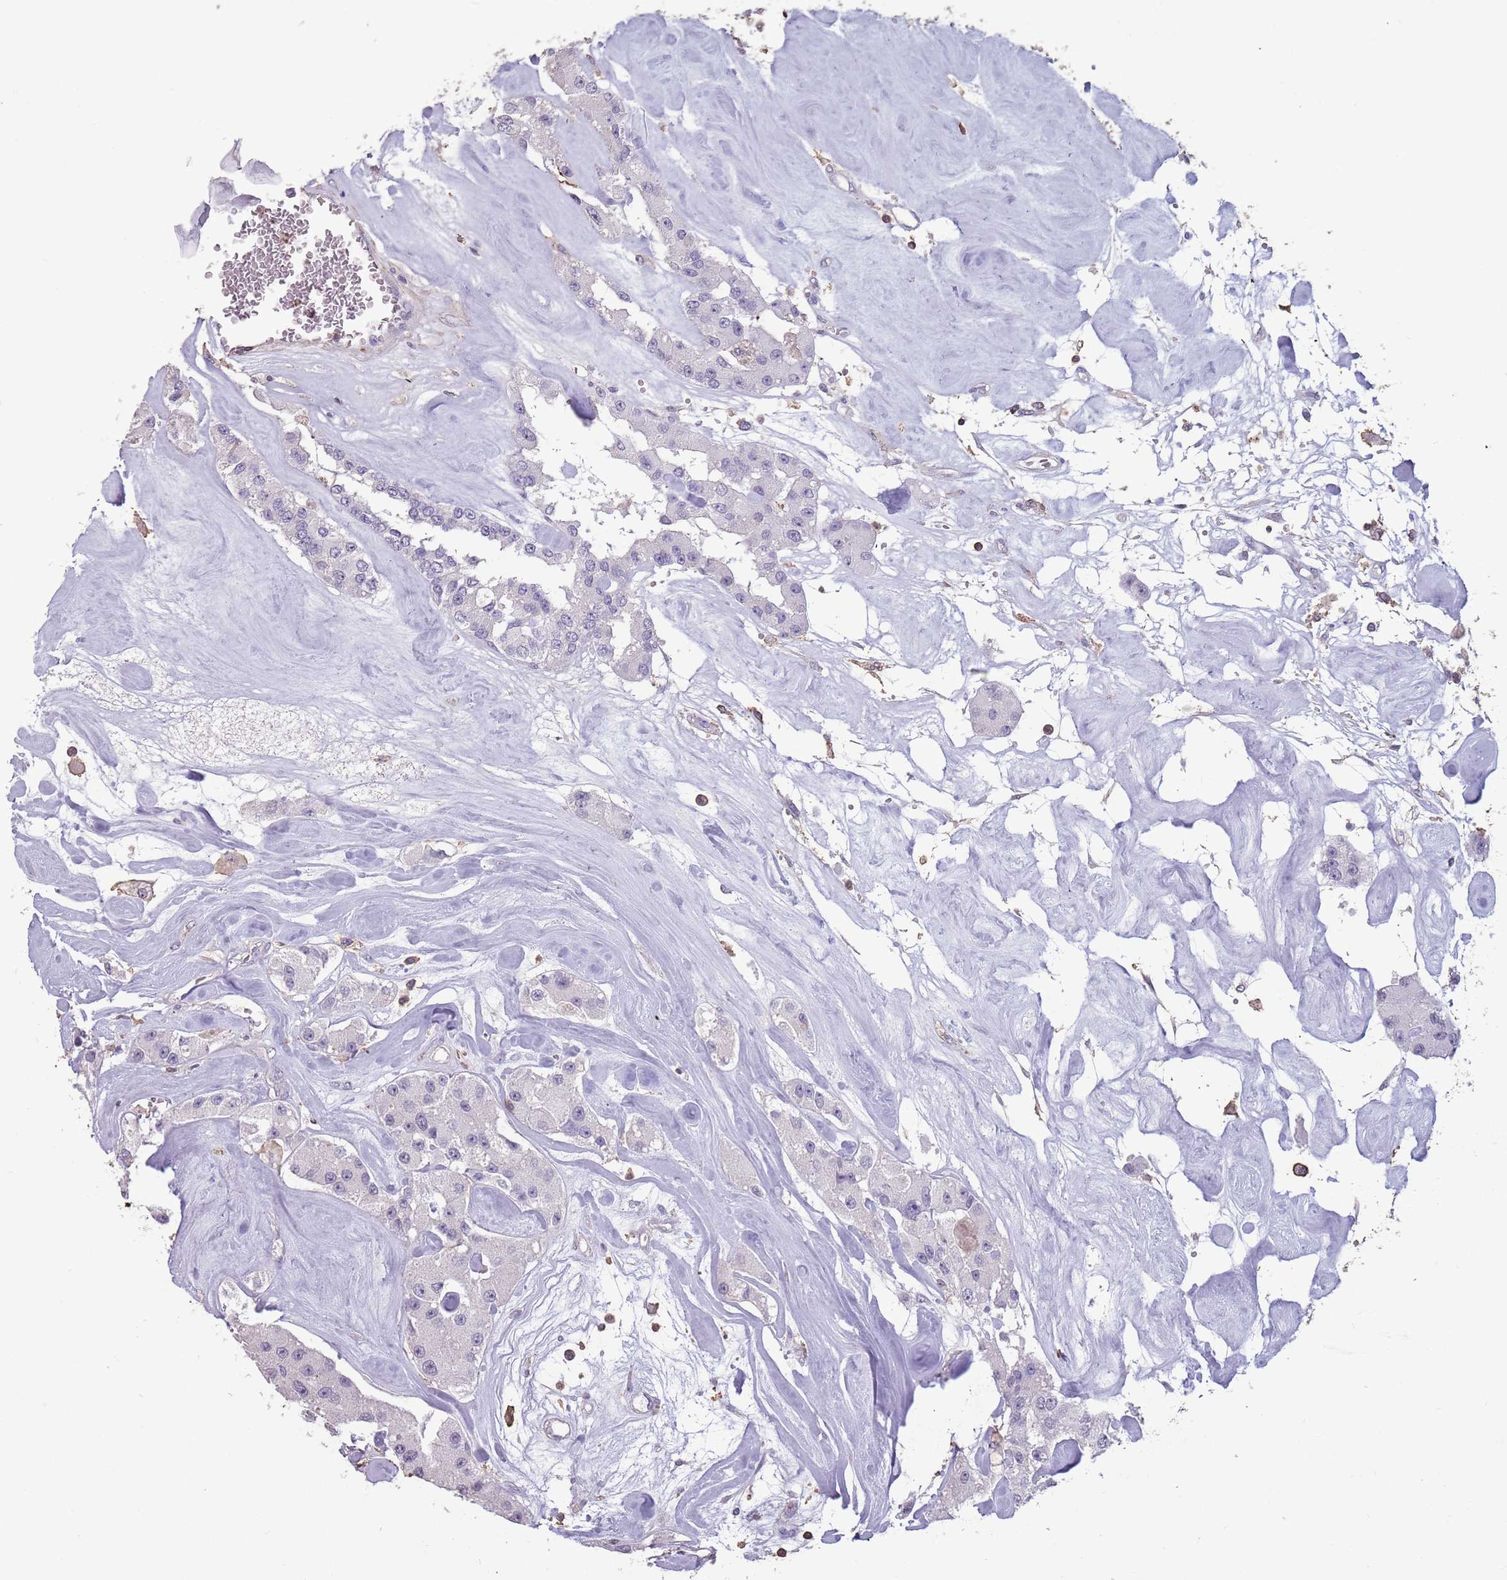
{"staining": {"intensity": "negative", "quantity": "none", "location": "none"}, "tissue": "carcinoid", "cell_type": "Tumor cells", "image_type": "cancer", "snomed": [{"axis": "morphology", "description": "Carcinoid, malignant, NOS"}, {"axis": "topography", "description": "Pancreas"}], "caption": "Immunohistochemical staining of human carcinoid (malignant) reveals no significant staining in tumor cells.", "gene": "SUN5", "patient": {"sex": "male", "age": 41}}